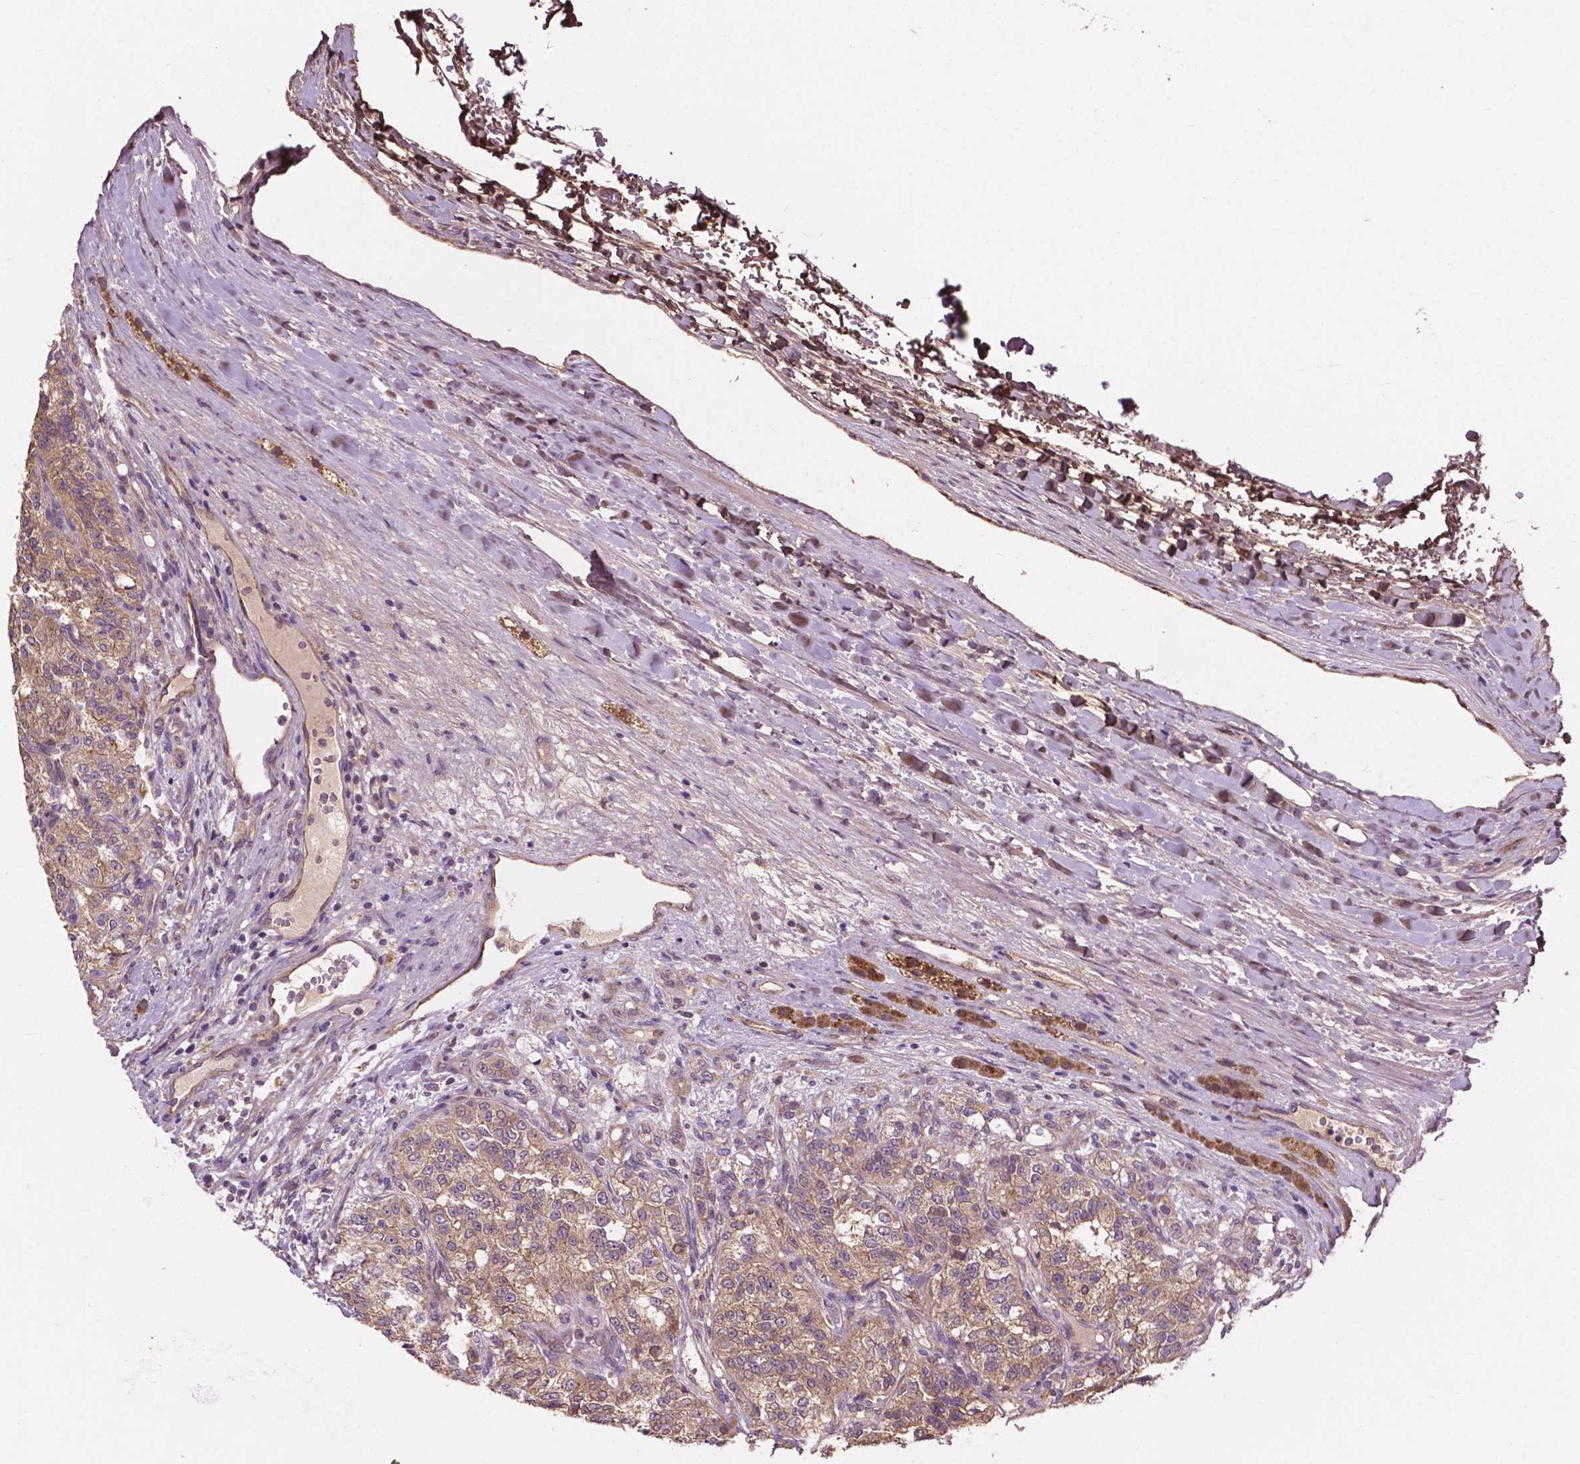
{"staining": {"intensity": "moderate", "quantity": ">75%", "location": "cytoplasmic/membranous"}, "tissue": "renal cancer", "cell_type": "Tumor cells", "image_type": "cancer", "snomed": [{"axis": "morphology", "description": "Adenocarcinoma, NOS"}, {"axis": "topography", "description": "Kidney"}], "caption": "Brown immunohistochemical staining in human renal cancer reveals moderate cytoplasmic/membranous positivity in approximately >75% of tumor cells.", "gene": "GJA9", "patient": {"sex": "female", "age": 63}}